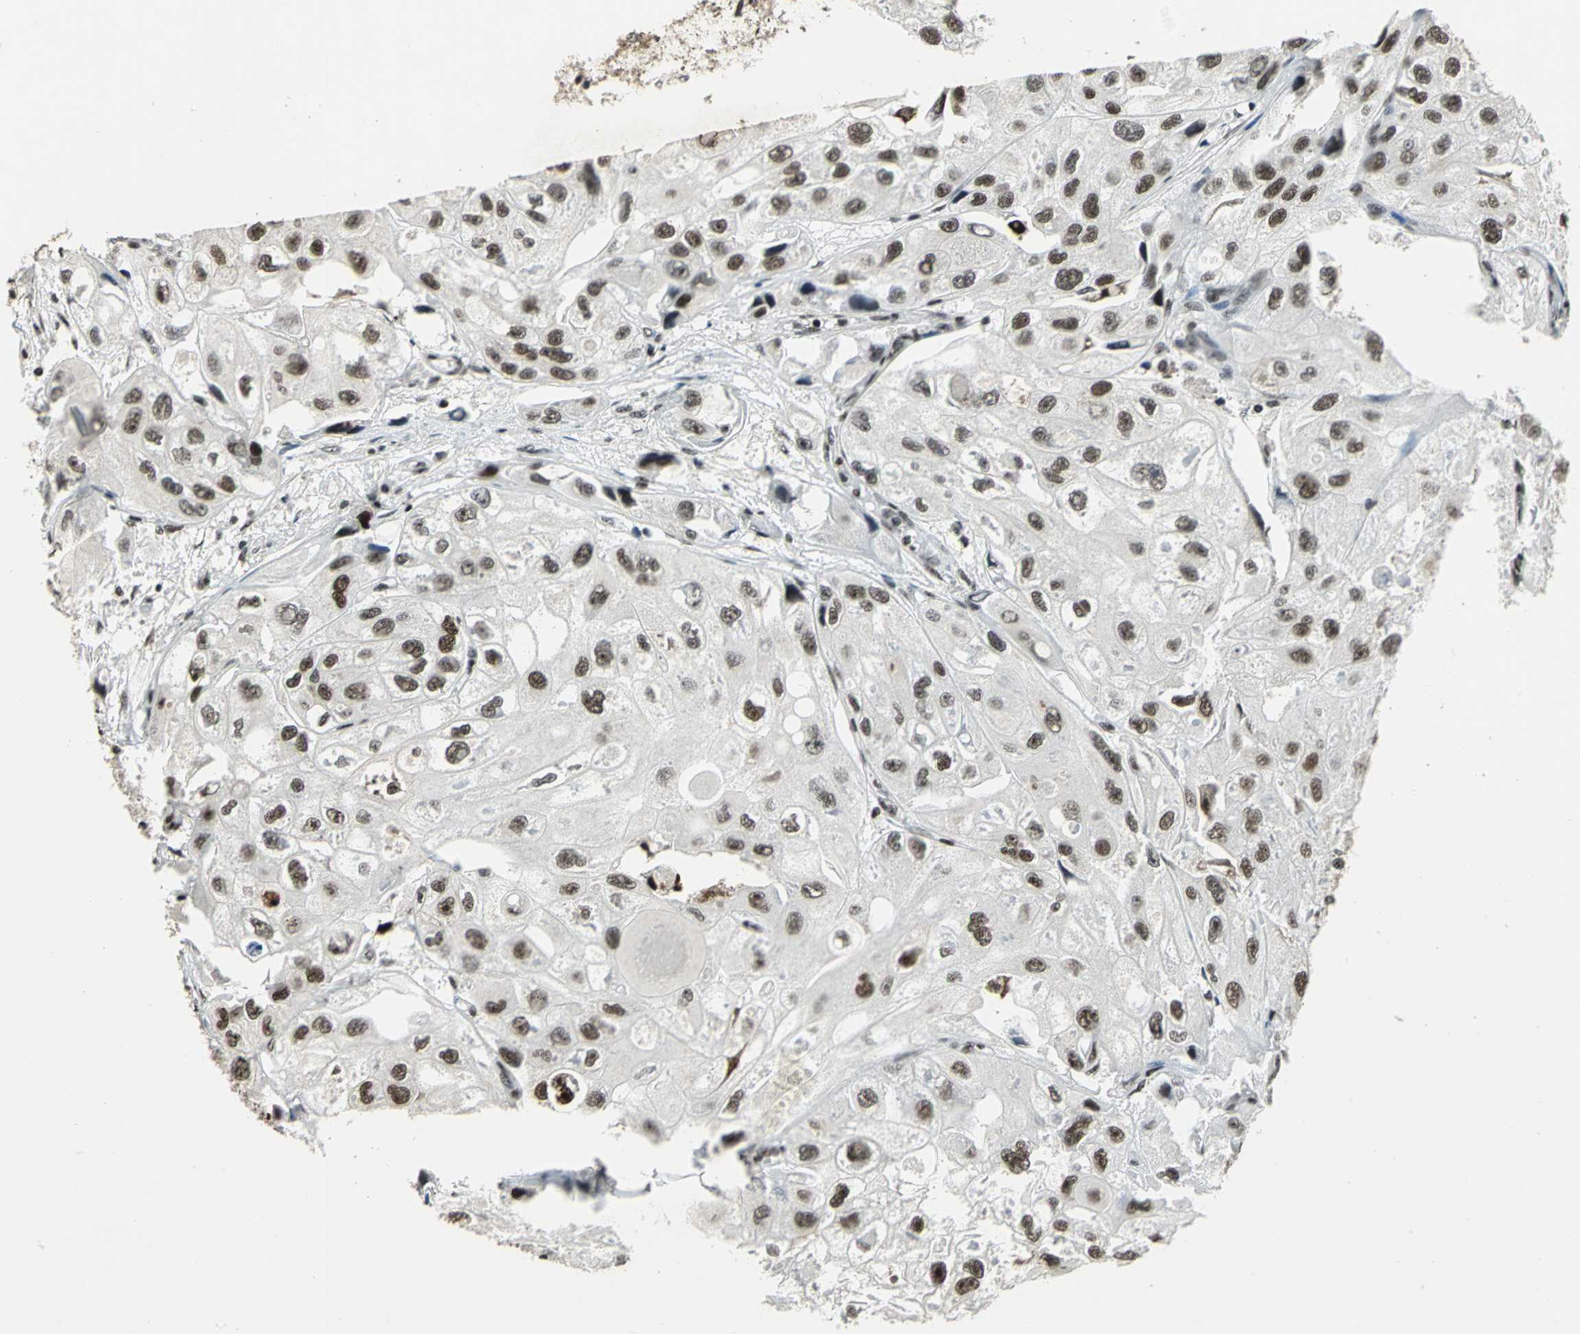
{"staining": {"intensity": "moderate", "quantity": "25%-75%", "location": "nuclear"}, "tissue": "urothelial cancer", "cell_type": "Tumor cells", "image_type": "cancer", "snomed": [{"axis": "morphology", "description": "Urothelial carcinoma, High grade"}, {"axis": "topography", "description": "Urinary bladder"}], "caption": "IHC histopathology image of human urothelial cancer stained for a protein (brown), which shows medium levels of moderate nuclear expression in about 25%-75% of tumor cells.", "gene": "UBTF", "patient": {"sex": "female", "age": 64}}